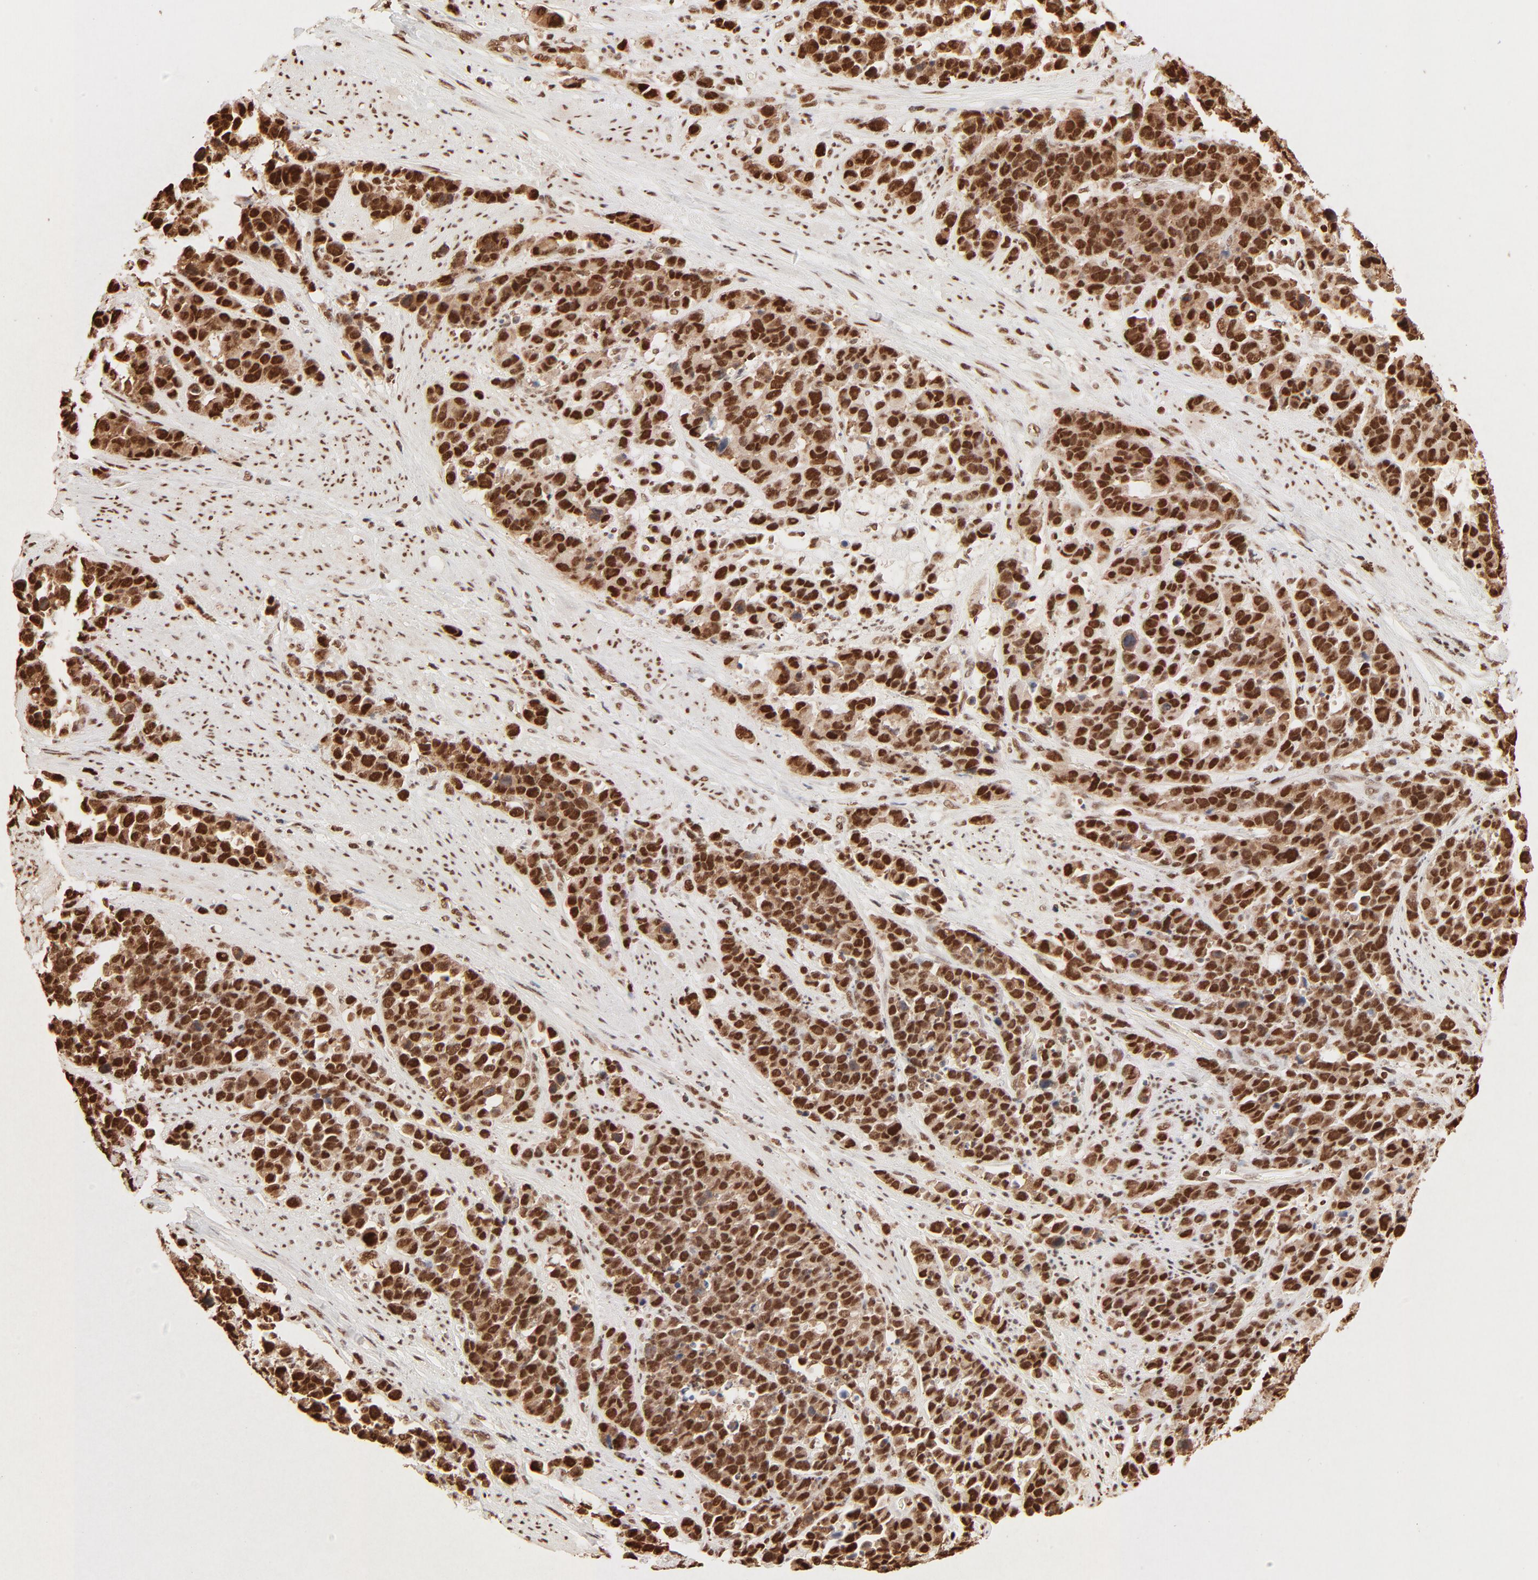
{"staining": {"intensity": "strong", "quantity": ">75%", "location": "cytoplasmic/membranous,nuclear"}, "tissue": "stomach cancer", "cell_type": "Tumor cells", "image_type": "cancer", "snomed": [{"axis": "morphology", "description": "Adenocarcinoma, NOS"}, {"axis": "topography", "description": "Stomach, upper"}], "caption": "Human stomach cancer (adenocarcinoma) stained with a brown dye displays strong cytoplasmic/membranous and nuclear positive positivity in approximately >75% of tumor cells.", "gene": "FAM50A", "patient": {"sex": "male", "age": 71}}